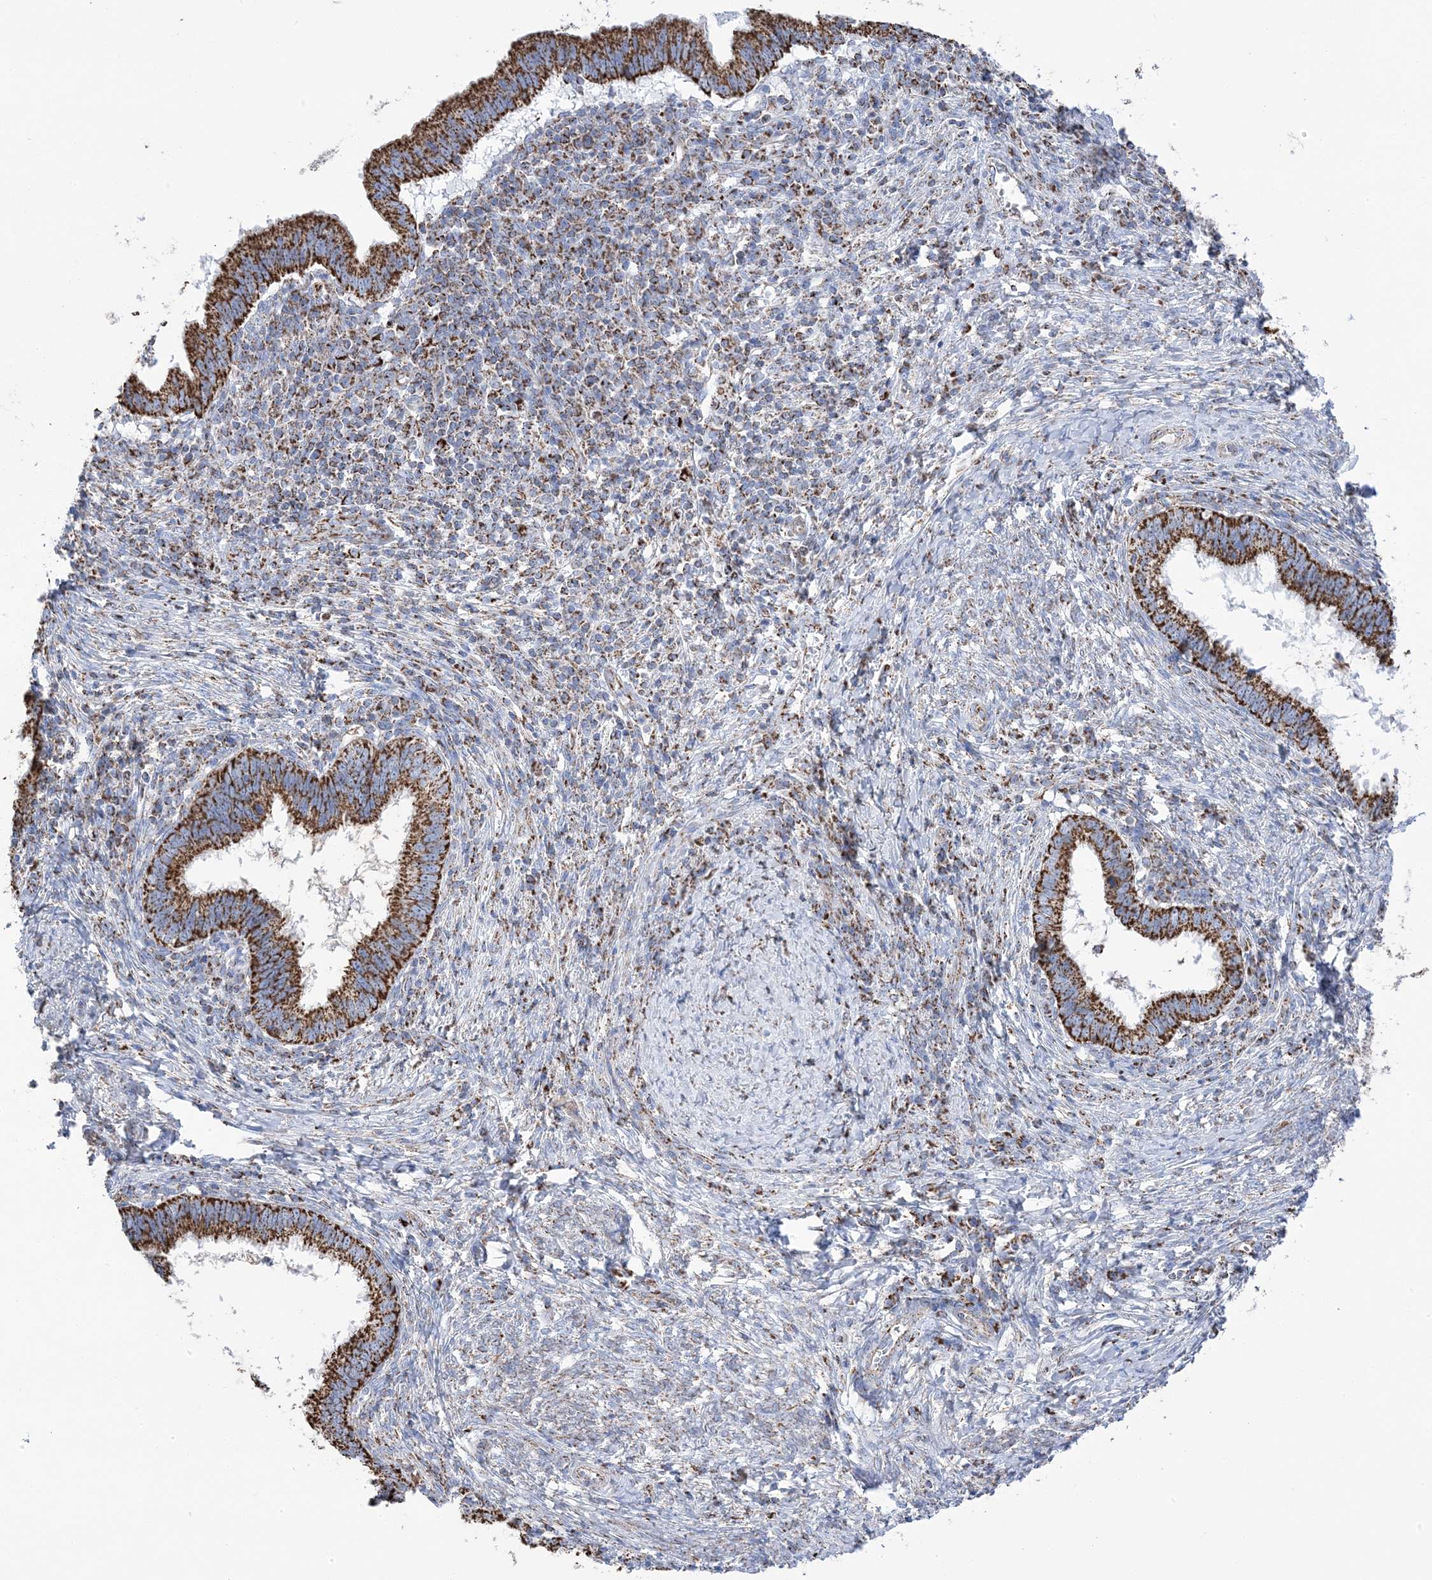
{"staining": {"intensity": "strong", "quantity": ">75%", "location": "cytoplasmic/membranous"}, "tissue": "cervical cancer", "cell_type": "Tumor cells", "image_type": "cancer", "snomed": [{"axis": "morphology", "description": "Adenocarcinoma, NOS"}, {"axis": "topography", "description": "Cervix"}], "caption": "Adenocarcinoma (cervical) tissue demonstrates strong cytoplasmic/membranous staining in about >75% of tumor cells", "gene": "GTPBP8", "patient": {"sex": "female", "age": 36}}